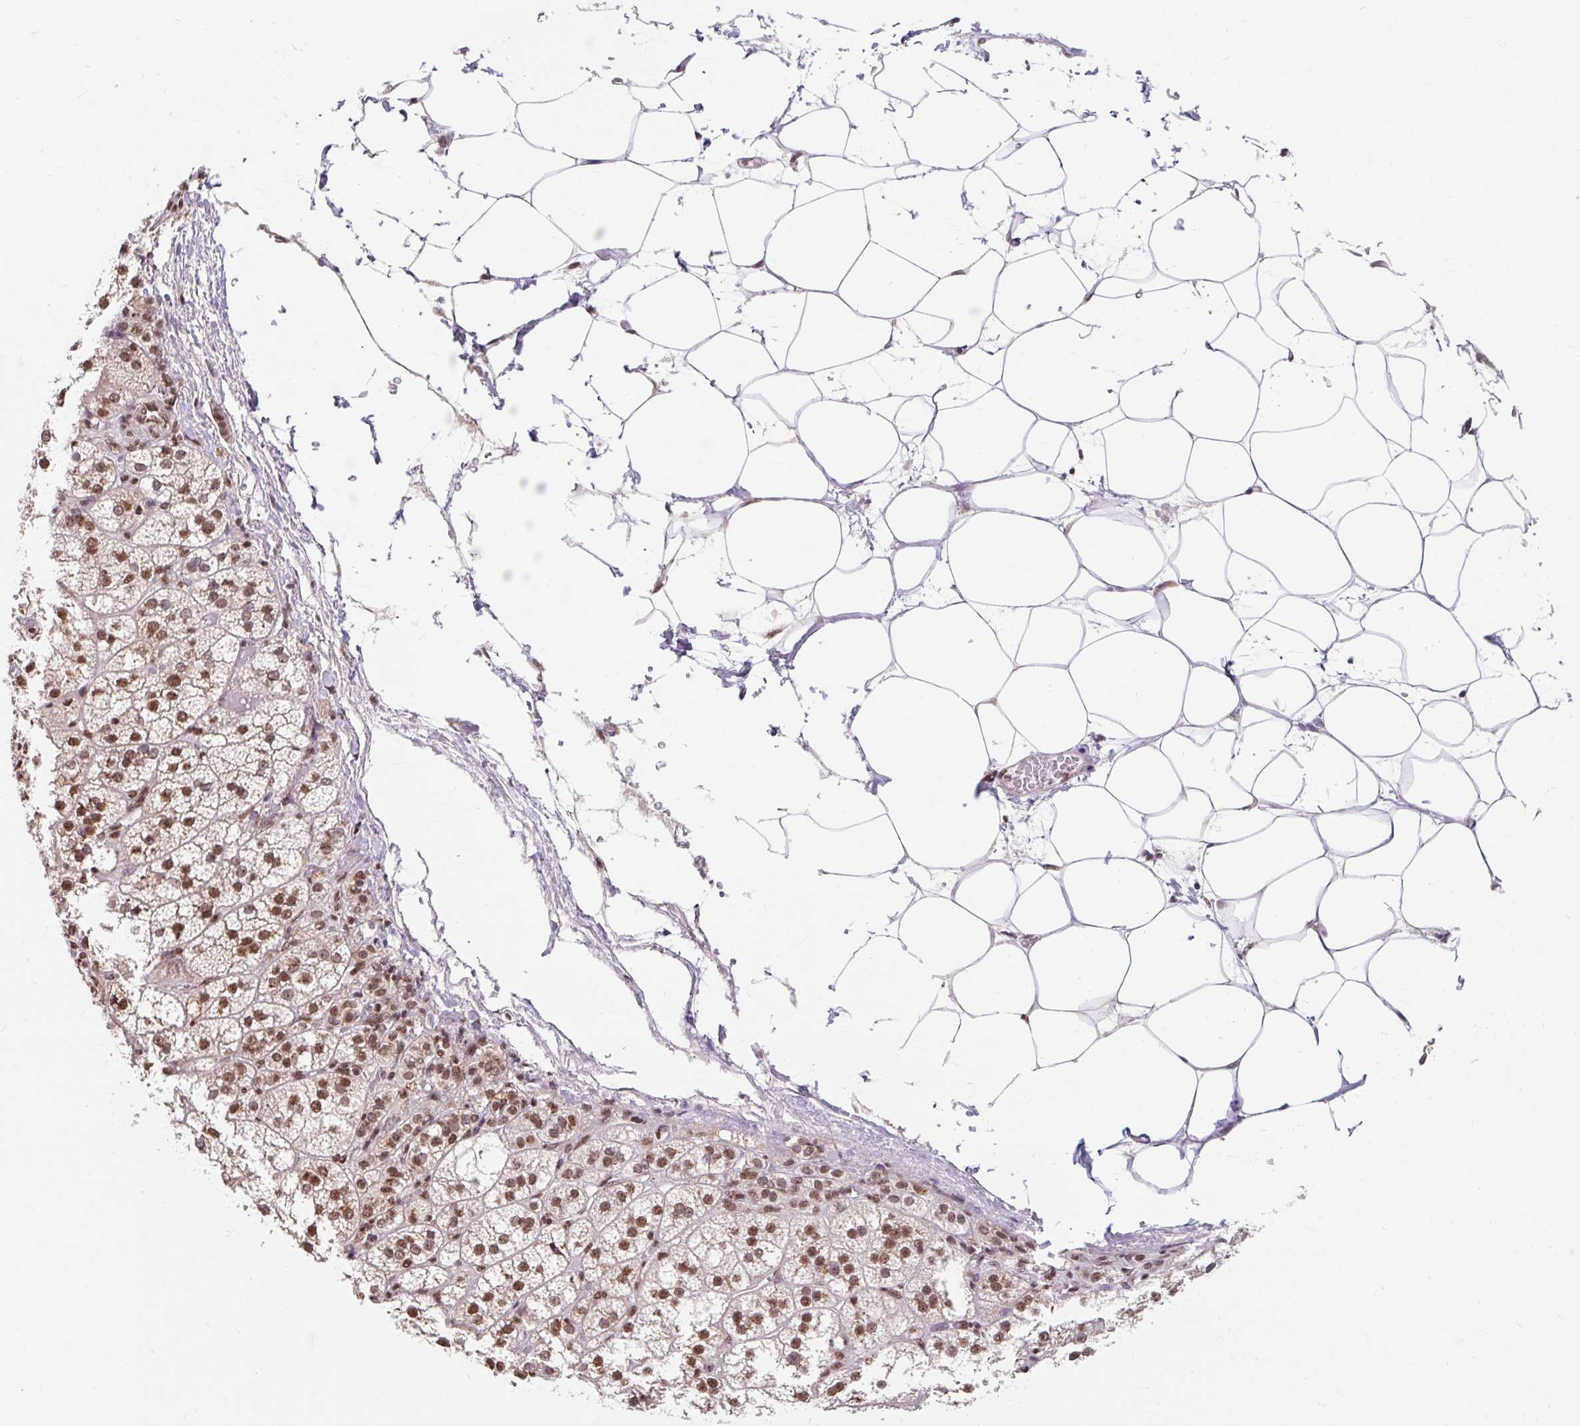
{"staining": {"intensity": "strong", "quantity": ">75%", "location": "nuclear"}, "tissue": "adrenal gland", "cell_type": "Glandular cells", "image_type": "normal", "snomed": [{"axis": "morphology", "description": "Normal tissue, NOS"}, {"axis": "topography", "description": "Adrenal gland"}], "caption": "Adrenal gland stained with DAB (3,3'-diaminobenzidine) immunohistochemistry demonstrates high levels of strong nuclear expression in about >75% of glandular cells. Nuclei are stained in blue.", "gene": "BICRA", "patient": {"sex": "female", "age": 60}}